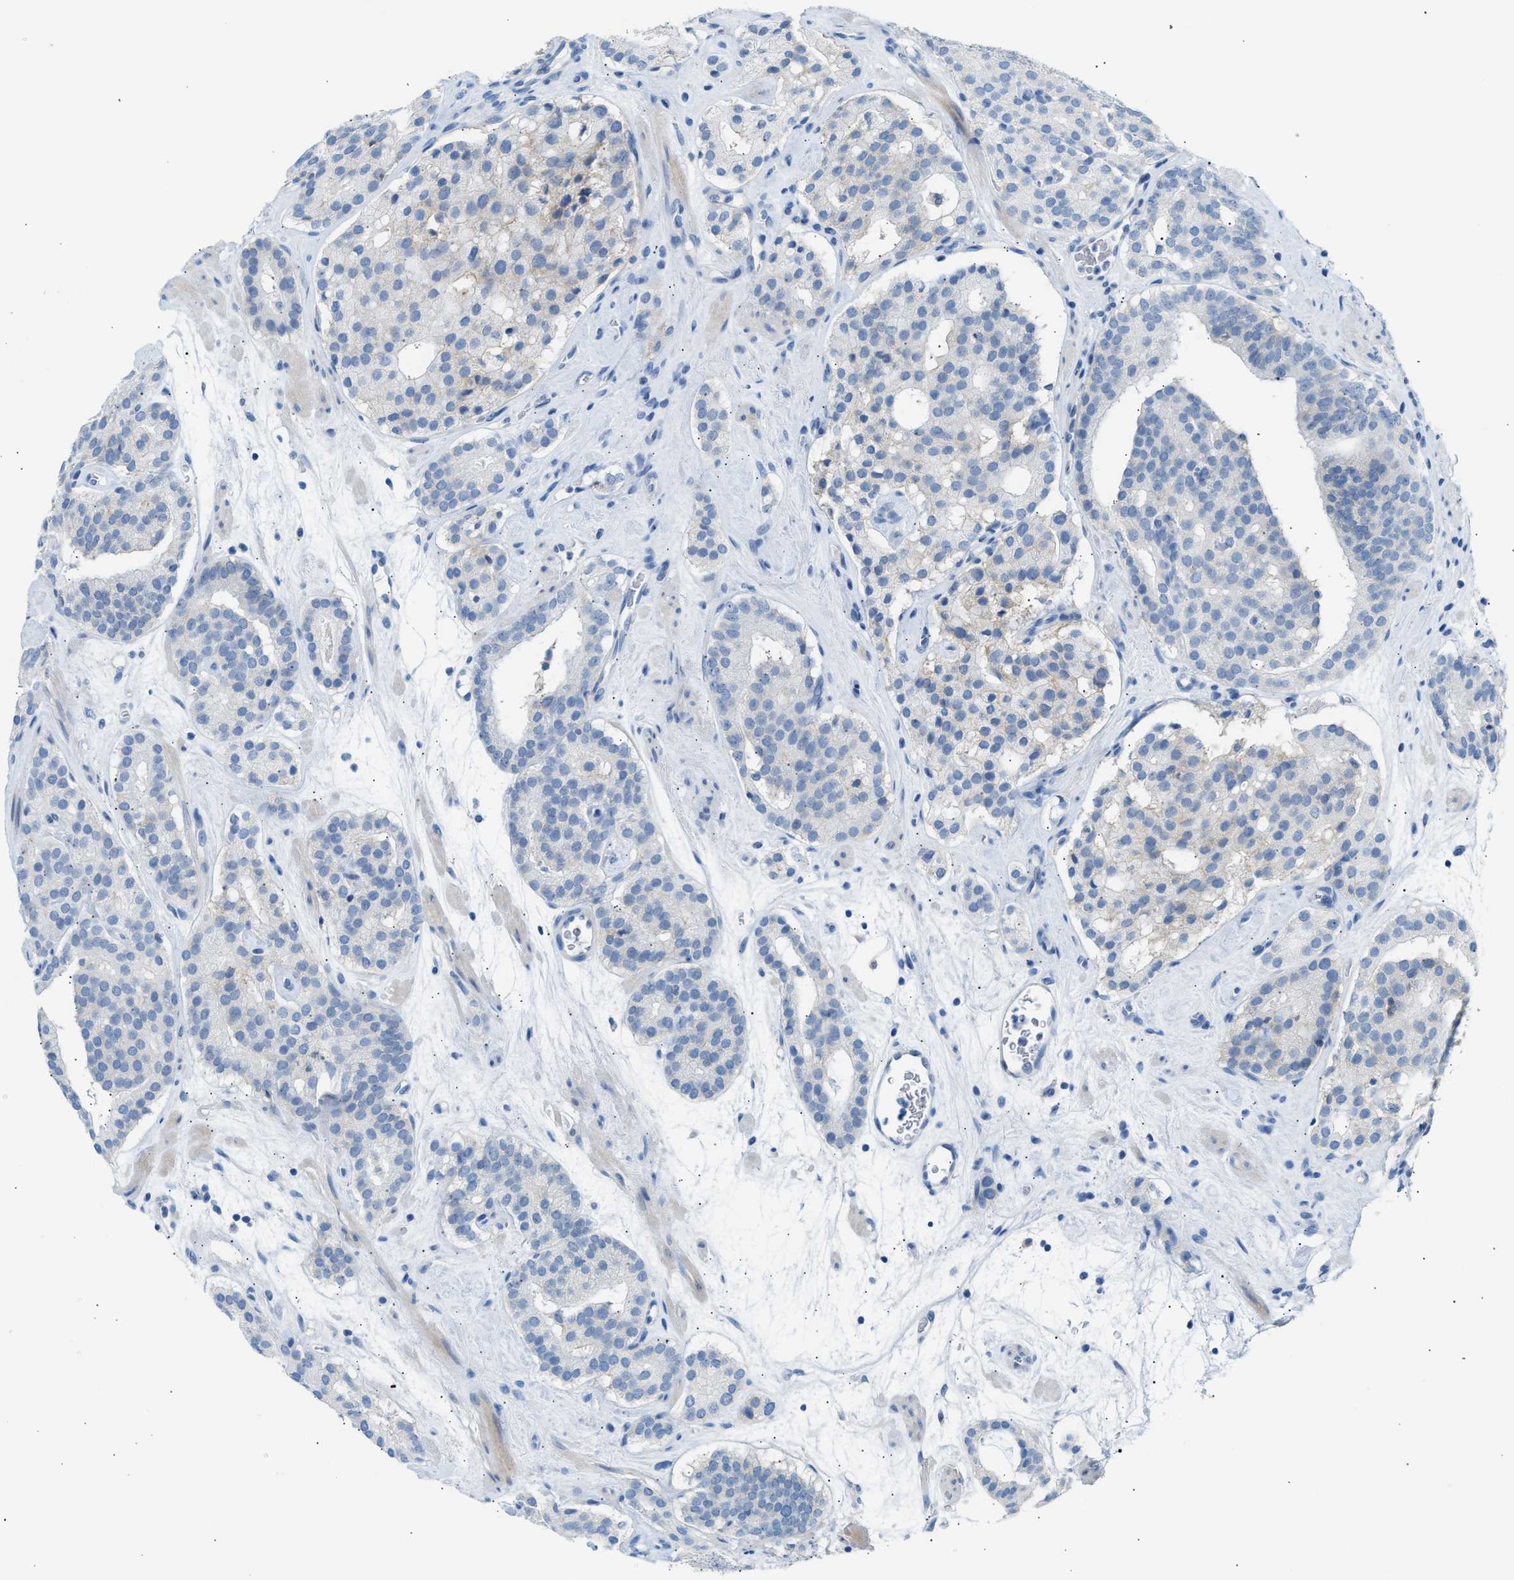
{"staining": {"intensity": "negative", "quantity": "none", "location": "none"}, "tissue": "prostate cancer", "cell_type": "Tumor cells", "image_type": "cancer", "snomed": [{"axis": "morphology", "description": "Adenocarcinoma, Low grade"}, {"axis": "topography", "description": "Prostate"}], "caption": "Protein analysis of adenocarcinoma (low-grade) (prostate) displays no significant staining in tumor cells.", "gene": "ERBB2", "patient": {"sex": "male", "age": 69}}